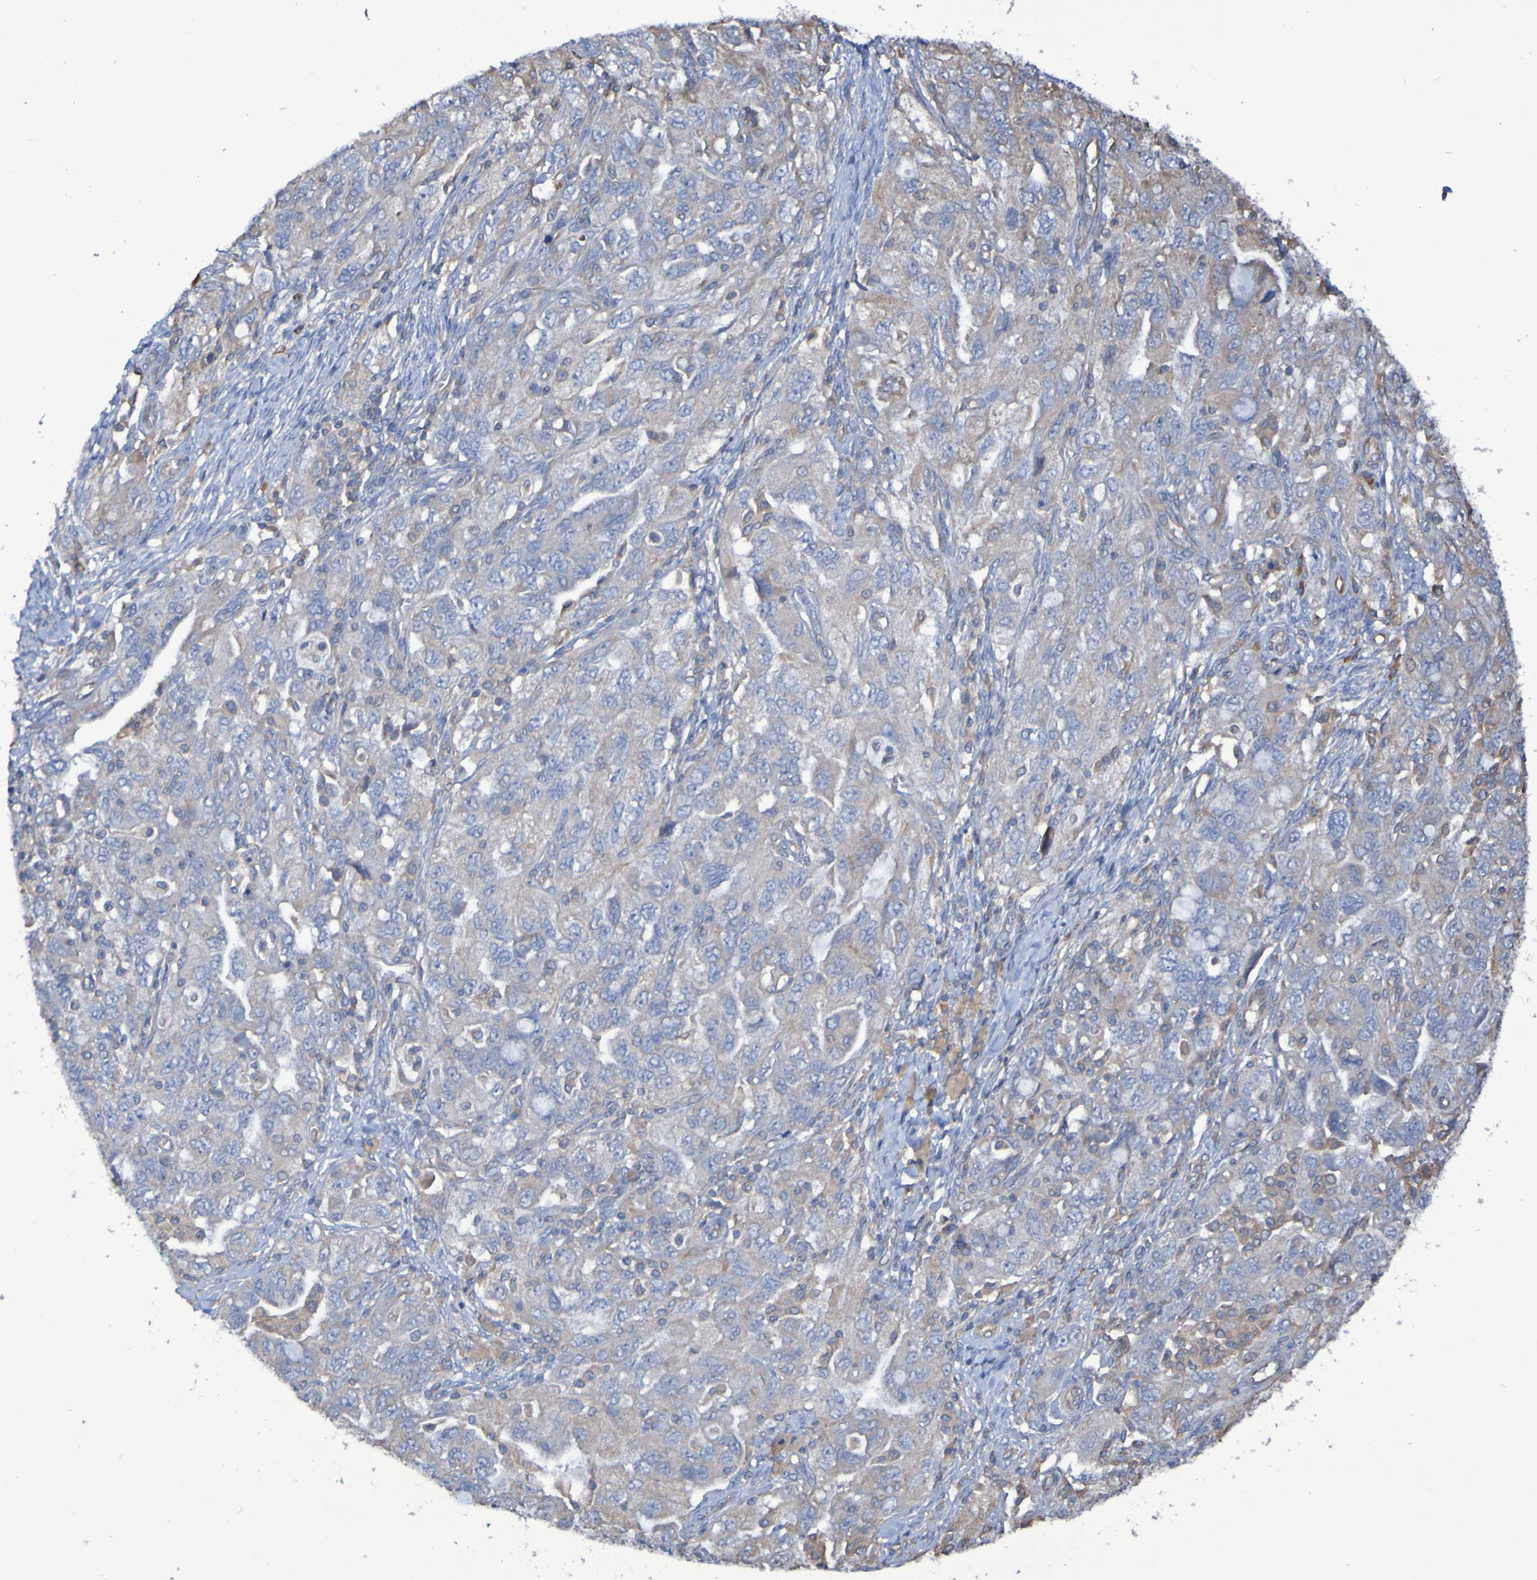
{"staining": {"intensity": "weak", "quantity": "<25%", "location": "cytoplasmic/membranous"}, "tissue": "ovarian cancer", "cell_type": "Tumor cells", "image_type": "cancer", "snomed": [{"axis": "morphology", "description": "Carcinoma, NOS"}, {"axis": "morphology", "description": "Cystadenocarcinoma, serous, NOS"}, {"axis": "topography", "description": "Ovary"}], "caption": "A photomicrograph of human ovarian cancer is negative for staining in tumor cells.", "gene": "SYNJ1", "patient": {"sex": "female", "age": 69}}